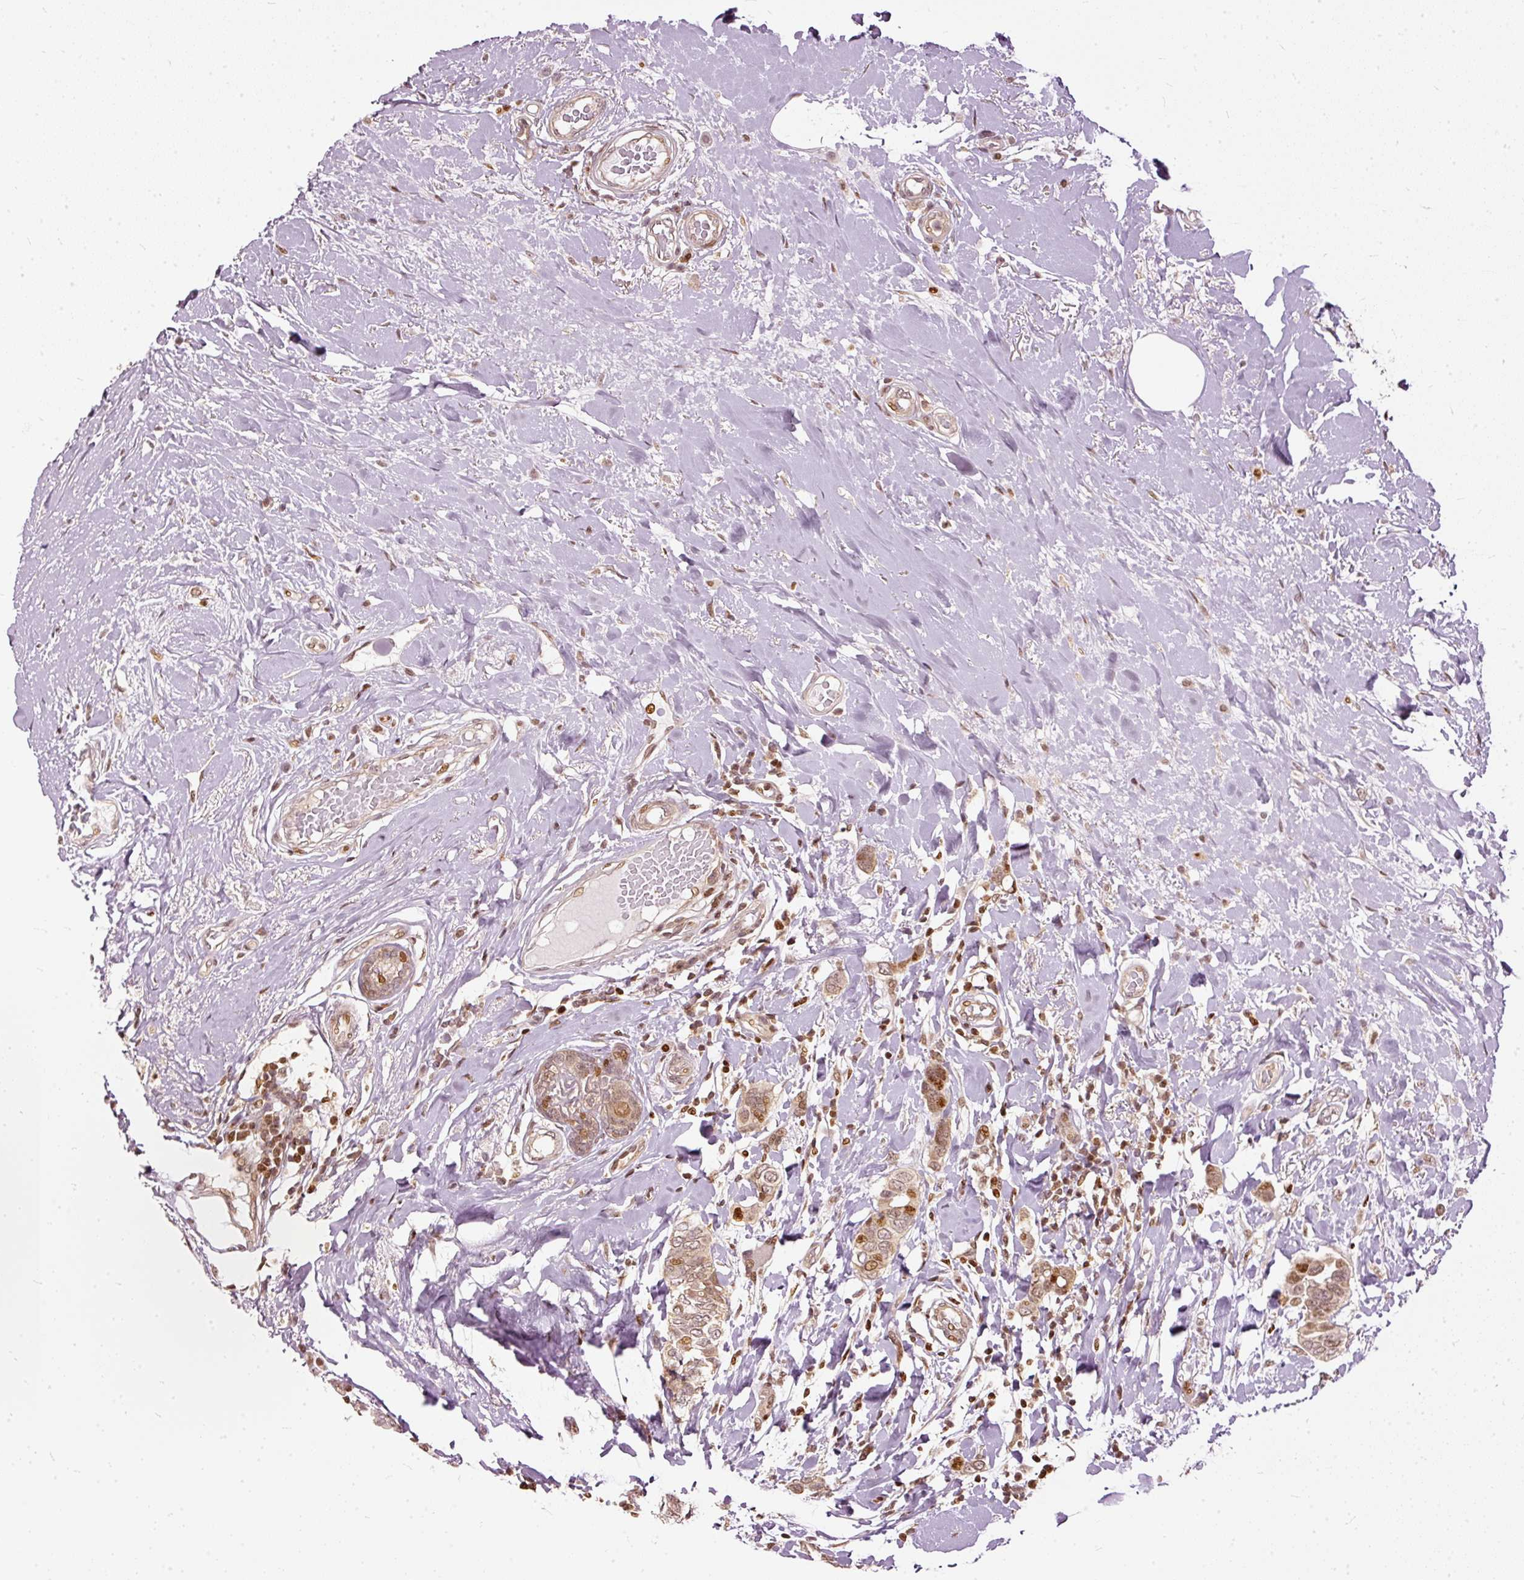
{"staining": {"intensity": "moderate", "quantity": ">75%", "location": "cytoplasmic/membranous,nuclear"}, "tissue": "breast cancer", "cell_type": "Tumor cells", "image_type": "cancer", "snomed": [{"axis": "morphology", "description": "Lobular carcinoma"}, {"axis": "topography", "description": "Breast"}], "caption": "Immunohistochemical staining of breast cancer (lobular carcinoma) shows moderate cytoplasmic/membranous and nuclear protein staining in about >75% of tumor cells.", "gene": "ZNF778", "patient": {"sex": "female", "age": 51}}